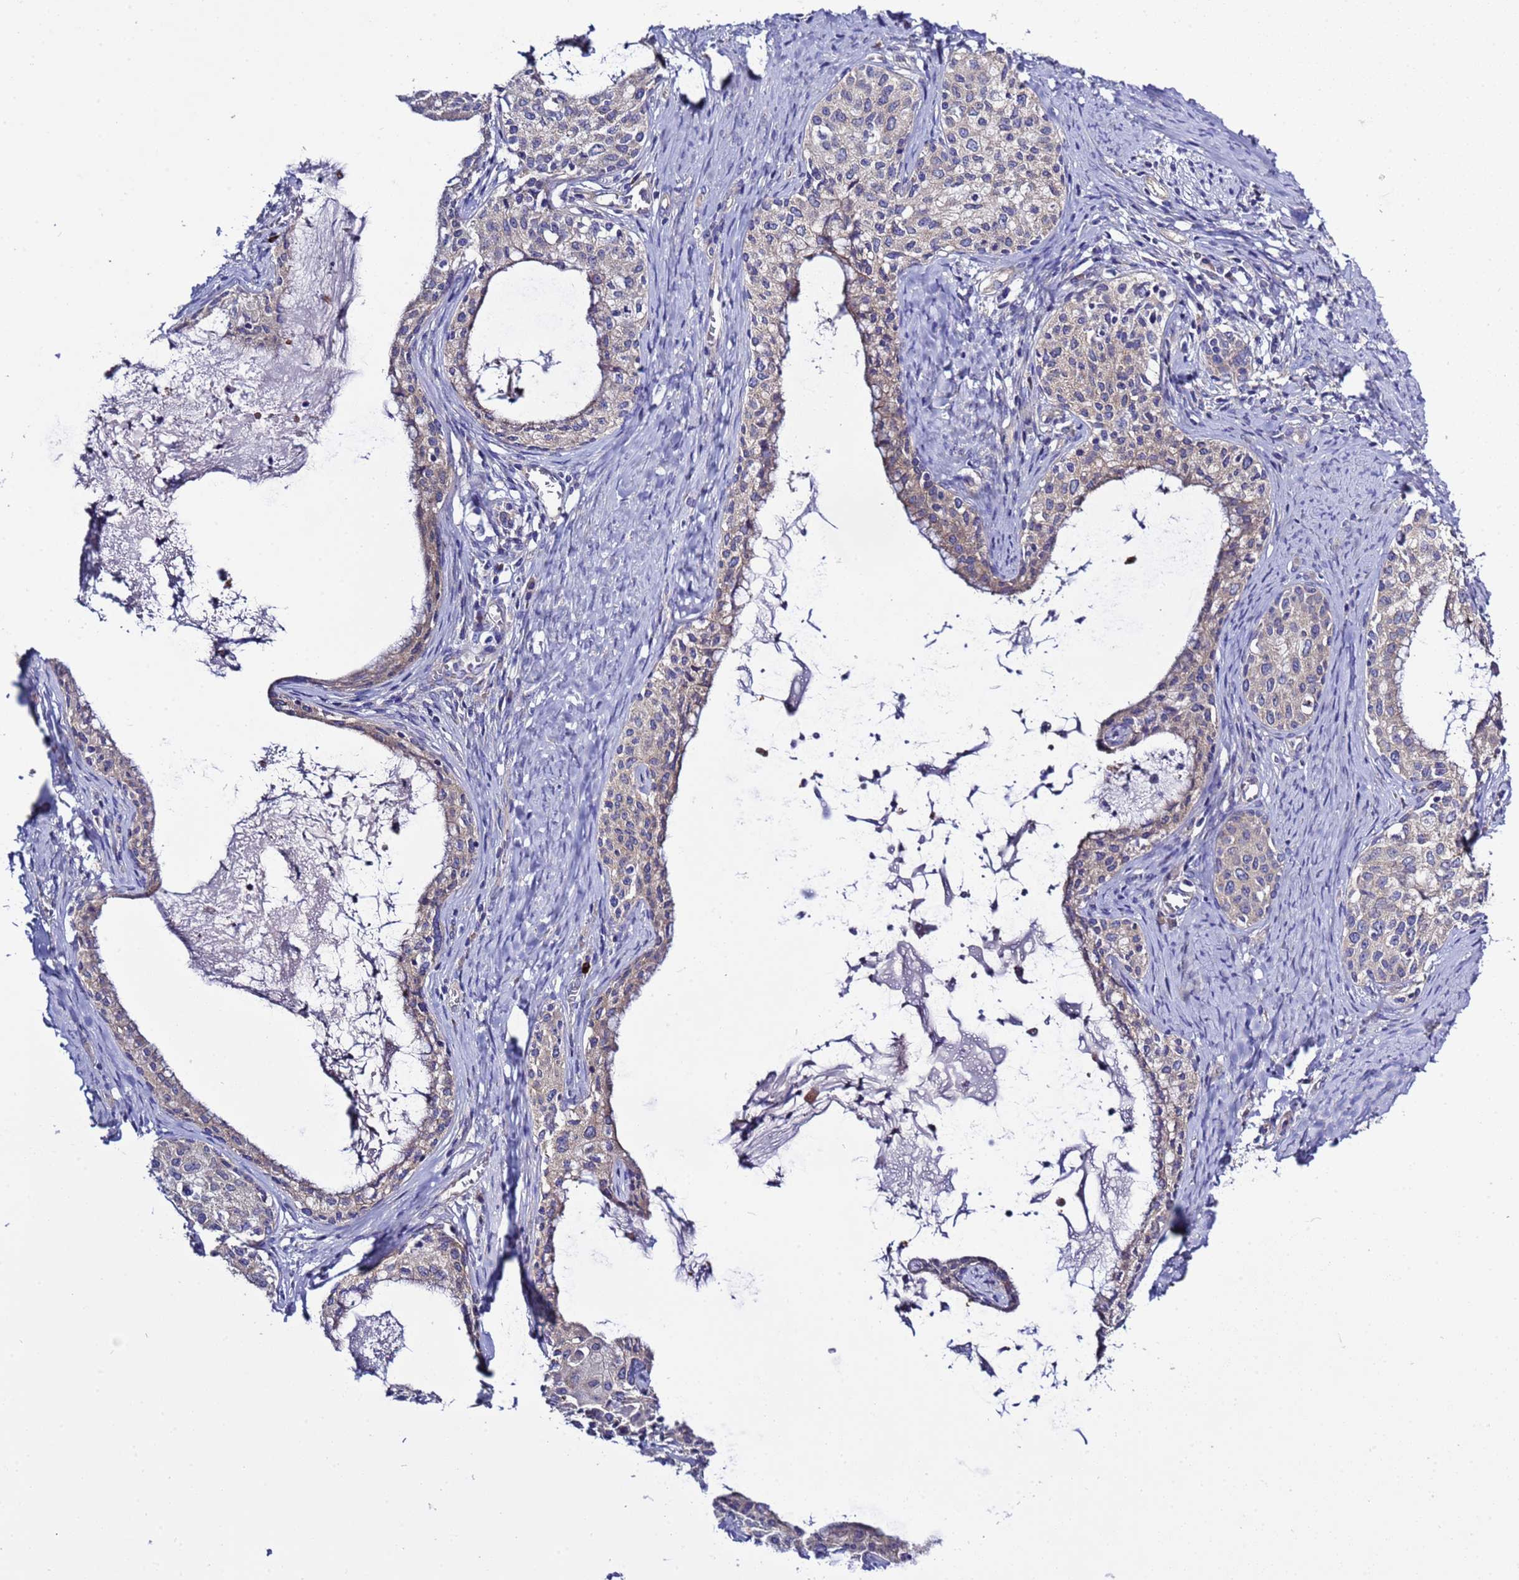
{"staining": {"intensity": "negative", "quantity": "none", "location": "none"}, "tissue": "cervical cancer", "cell_type": "Tumor cells", "image_type": "cancer", "snomed": [{"axis": "morphology", "description": "Squamous cell carcinoma, NOS"}, {"axis": "morphology", "description": "Adenocarcinoma, NOS"}, {"axis": "topography", "description": "Cervix"}], "caption": "The IHC micrograph has no significant expression in tumor cells of cervical cancer (squamous cell carcinoma) tissue. Nuclei are stained in blue.", "gene": "RC3H2", "patient": {"sex": "female", "age": 52}}